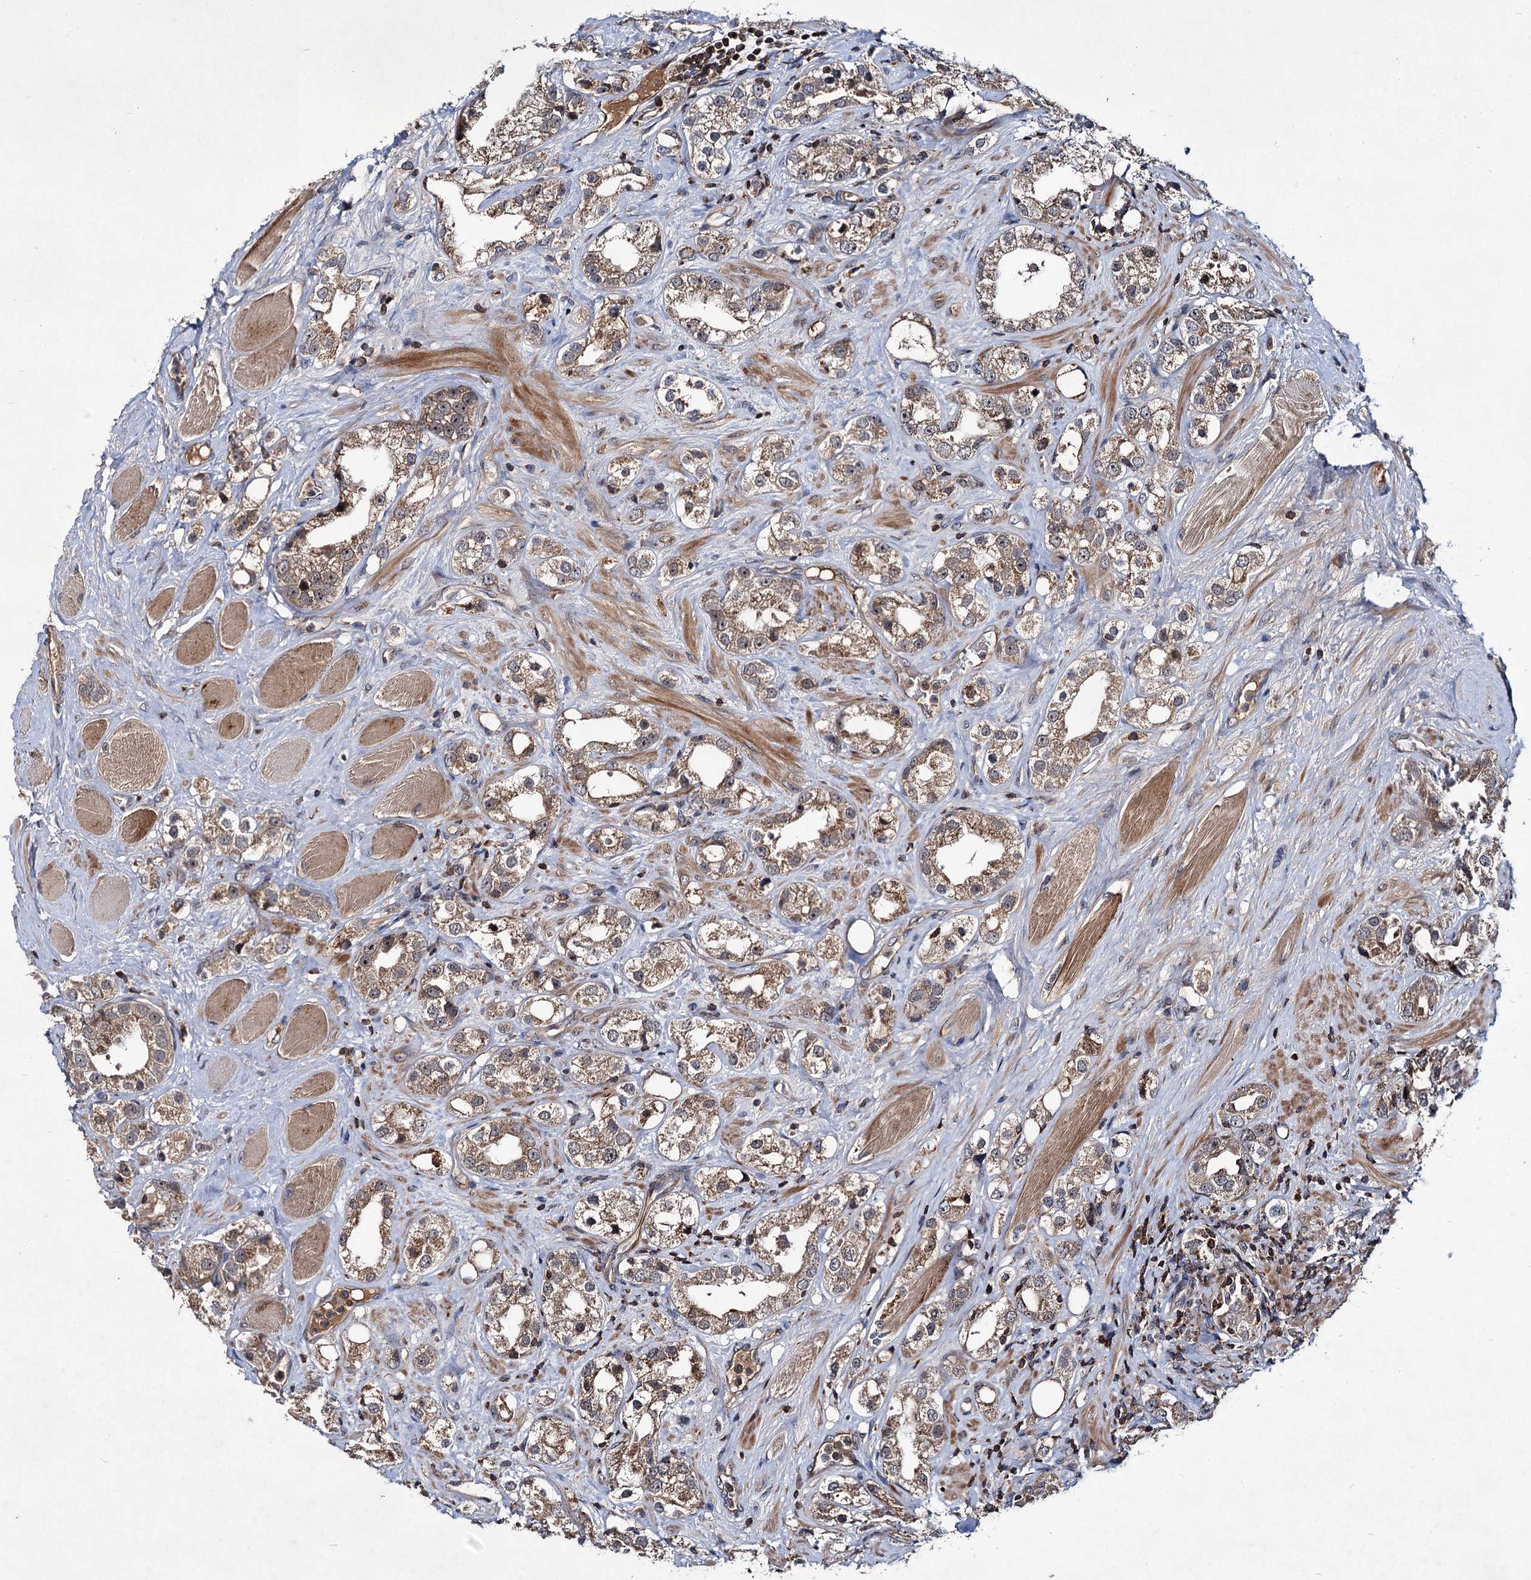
{"staining": {"intensity": "weak", "quantity": ">75%", "location": "cytoplasmic/membranous"}, "tissue": "prostate cancer", "cell_type": "Tumor cells", "image_type": "cancer", "snomed": [{"axis": "morphology", "description": "Adenocarcinoma, NOS"}, {"axis": "topography", "description": "Prostate"}], "caption": "Protein staining exhibits weak cytoplasmic/membranous staining in about >75% of tumor cells in prostate adenocarcinoma.", "gene": "ABLIM1", "patient": {"sex": "male", "age": 79}}